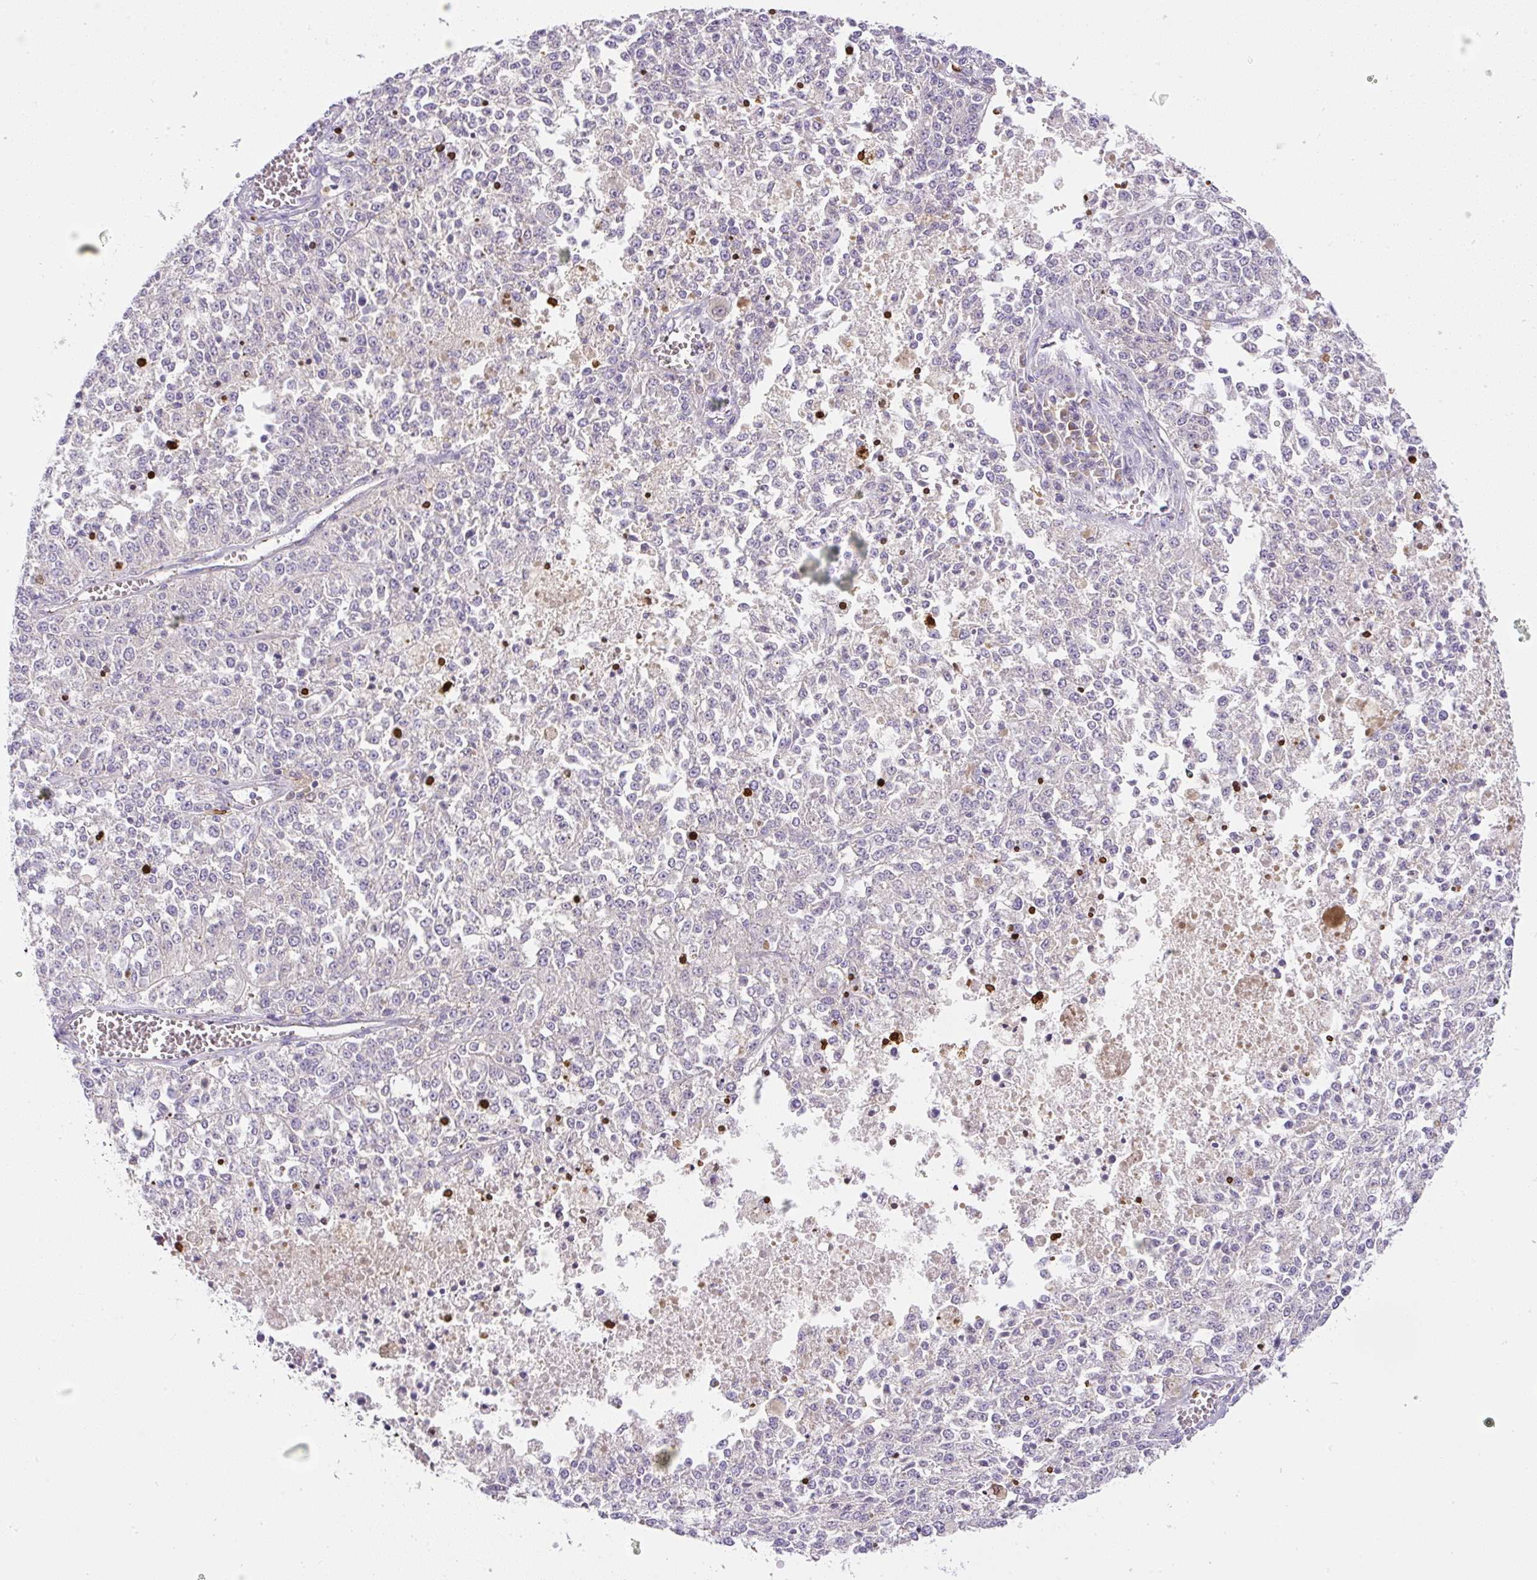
{"staining": {"intensity": "negative", "quantity": "none", "location": "none"}, "tissue": "melanoma", "cell_type": "Tumor cells", "image_type": "cancer", "snomed": [{"axis": "morphology", "description": "Malignant melanoma, NOS"}, {"axis": "topography", "description": "Skin"}], "caption": "There is no significant expression in tumor cells of malignant melanoma. (Immunohistochemistry (ihc), brightfield microscopy, high magnification).", "gene": "PIP5KL1", "patient": {"sex": "female", "age": 64}}